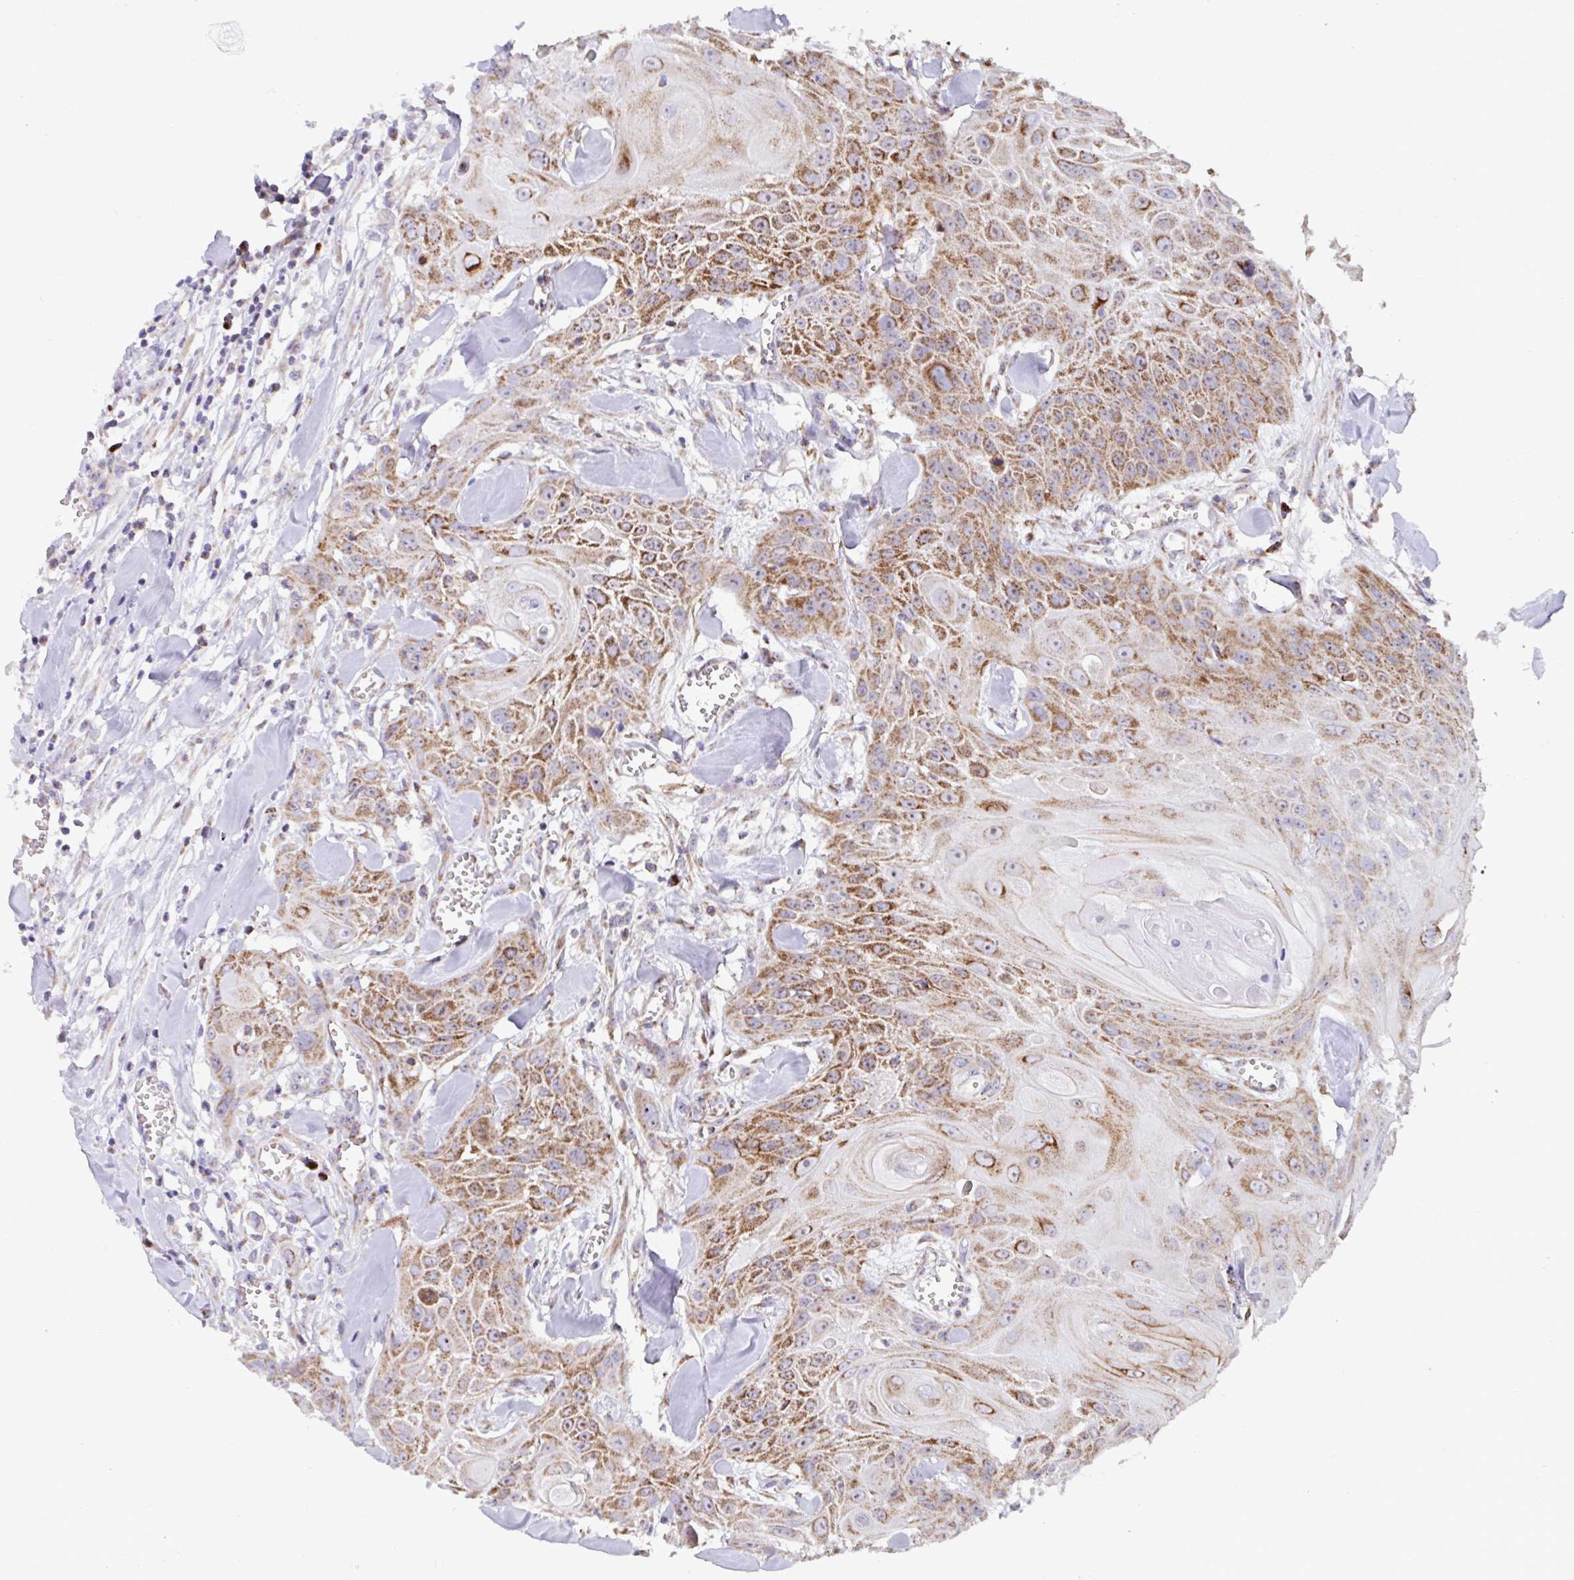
{"staining": {"intensity": "moderate", "quantity": ">75%", "location": "cytoplasmic/membranous"}, "tissue": "head and neck cancer", "cell_type": "Tumor cells", "image_type": "cancer", "snomed": [{"axis": "morphology", "description": "Squamous cell carcinoma, NOS"}, {"axis": "topography", "description": "Lymph node"}, {"axis": "topography", "description": "Salivary gland"}, {"axis": "topography", "description": "Head-Neck"}], "caption": "Human head and neck cancer stained for a protein (brown) reveals moderate cytoplasmic/membranous positive expression in about >75% of tumor cells.", "gene": "ATP5MJ", "patient": {"sex": "female", "age": 74}}